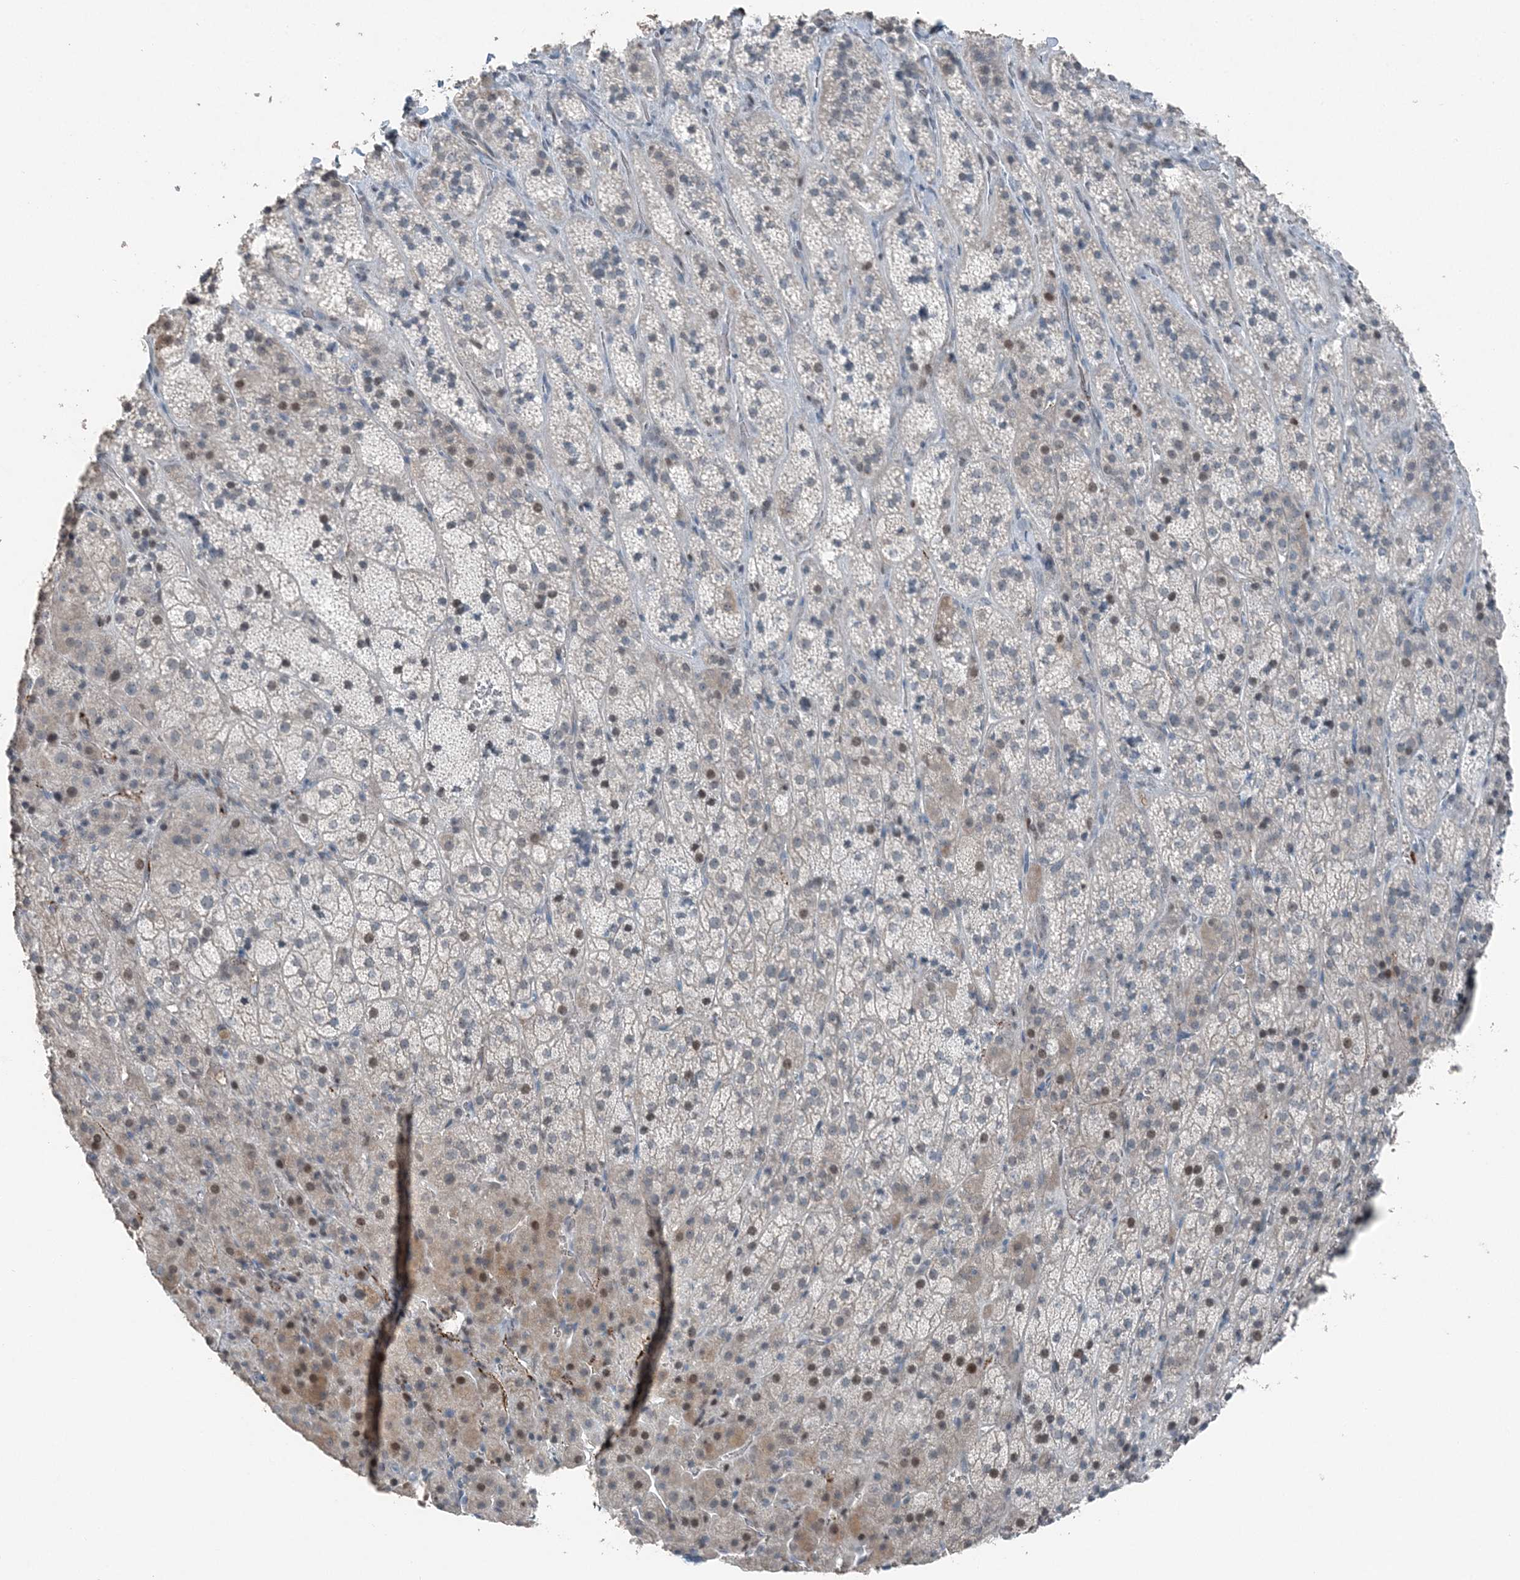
{"staining": {"intensity": "moderate", "quantity": "<25%", "location": "nuclear"}, "tissue": "adrenal gland", "cell_type": "Glandular cells", "image_type": "normal", "snomed": [{"axis": "morphology", "description": "Normal tissue, NOS"}, {"axis": "topography", "description": "Adrenal gland"}], "caption": "Protein expression analysis of unremarkable adrenal gland demonstrates moderate nuclear positivity in about <25% of glandular cells.", "gene": "ELOVL7", "patient": {"sex": "female", "age": 57}}